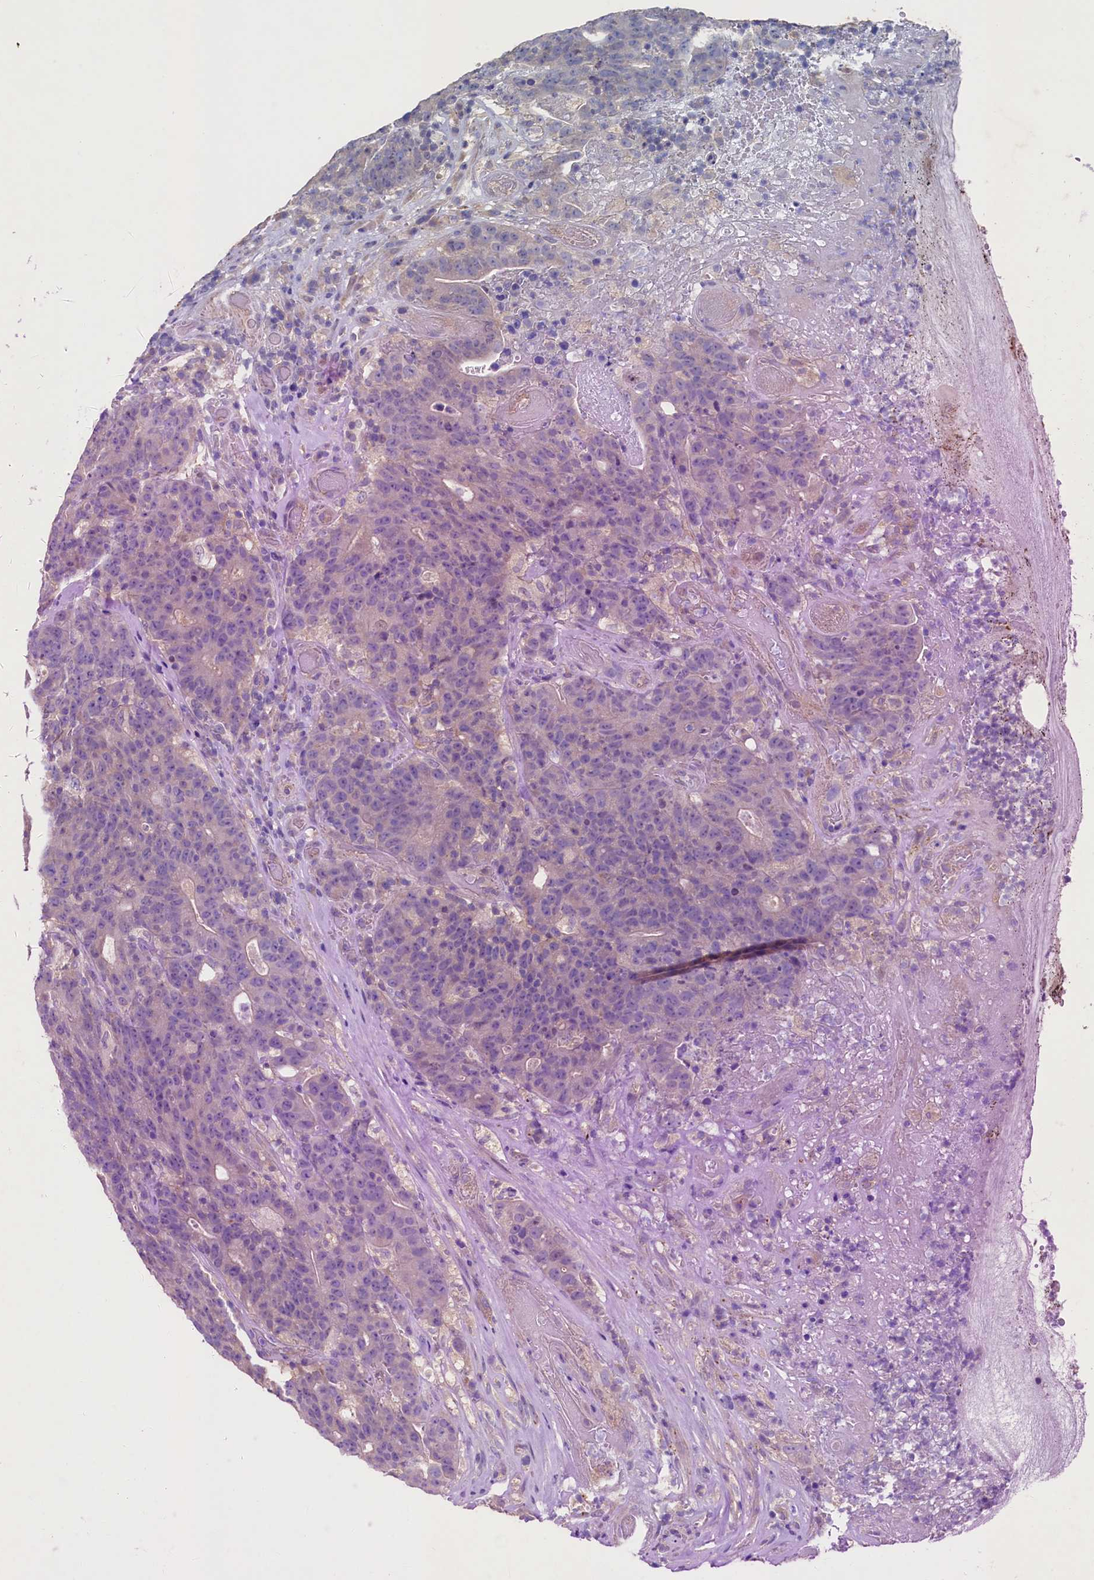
{"staining": {"intensity": "negative", "quantity": "none", "location": "none"}, "tissue": "colorectal cancer", "cell_type": "Tumor cells", "image_type": "cancer", "snomed": [{"axis": "morphology", "description": "Adenocarcinoma, NOS"}, {"axis": "topography", "description": "Colon"}], "caption": "Immunohistochemistry image of colorectal adenocarcinoma stained for a protein (brown), which demonstrates no positivity in tumor cells. (DAB immunohistochemistry (IHC), high magnification).", "gene": "CBLIF", "patient": {"sex": "female", "age": 75}}